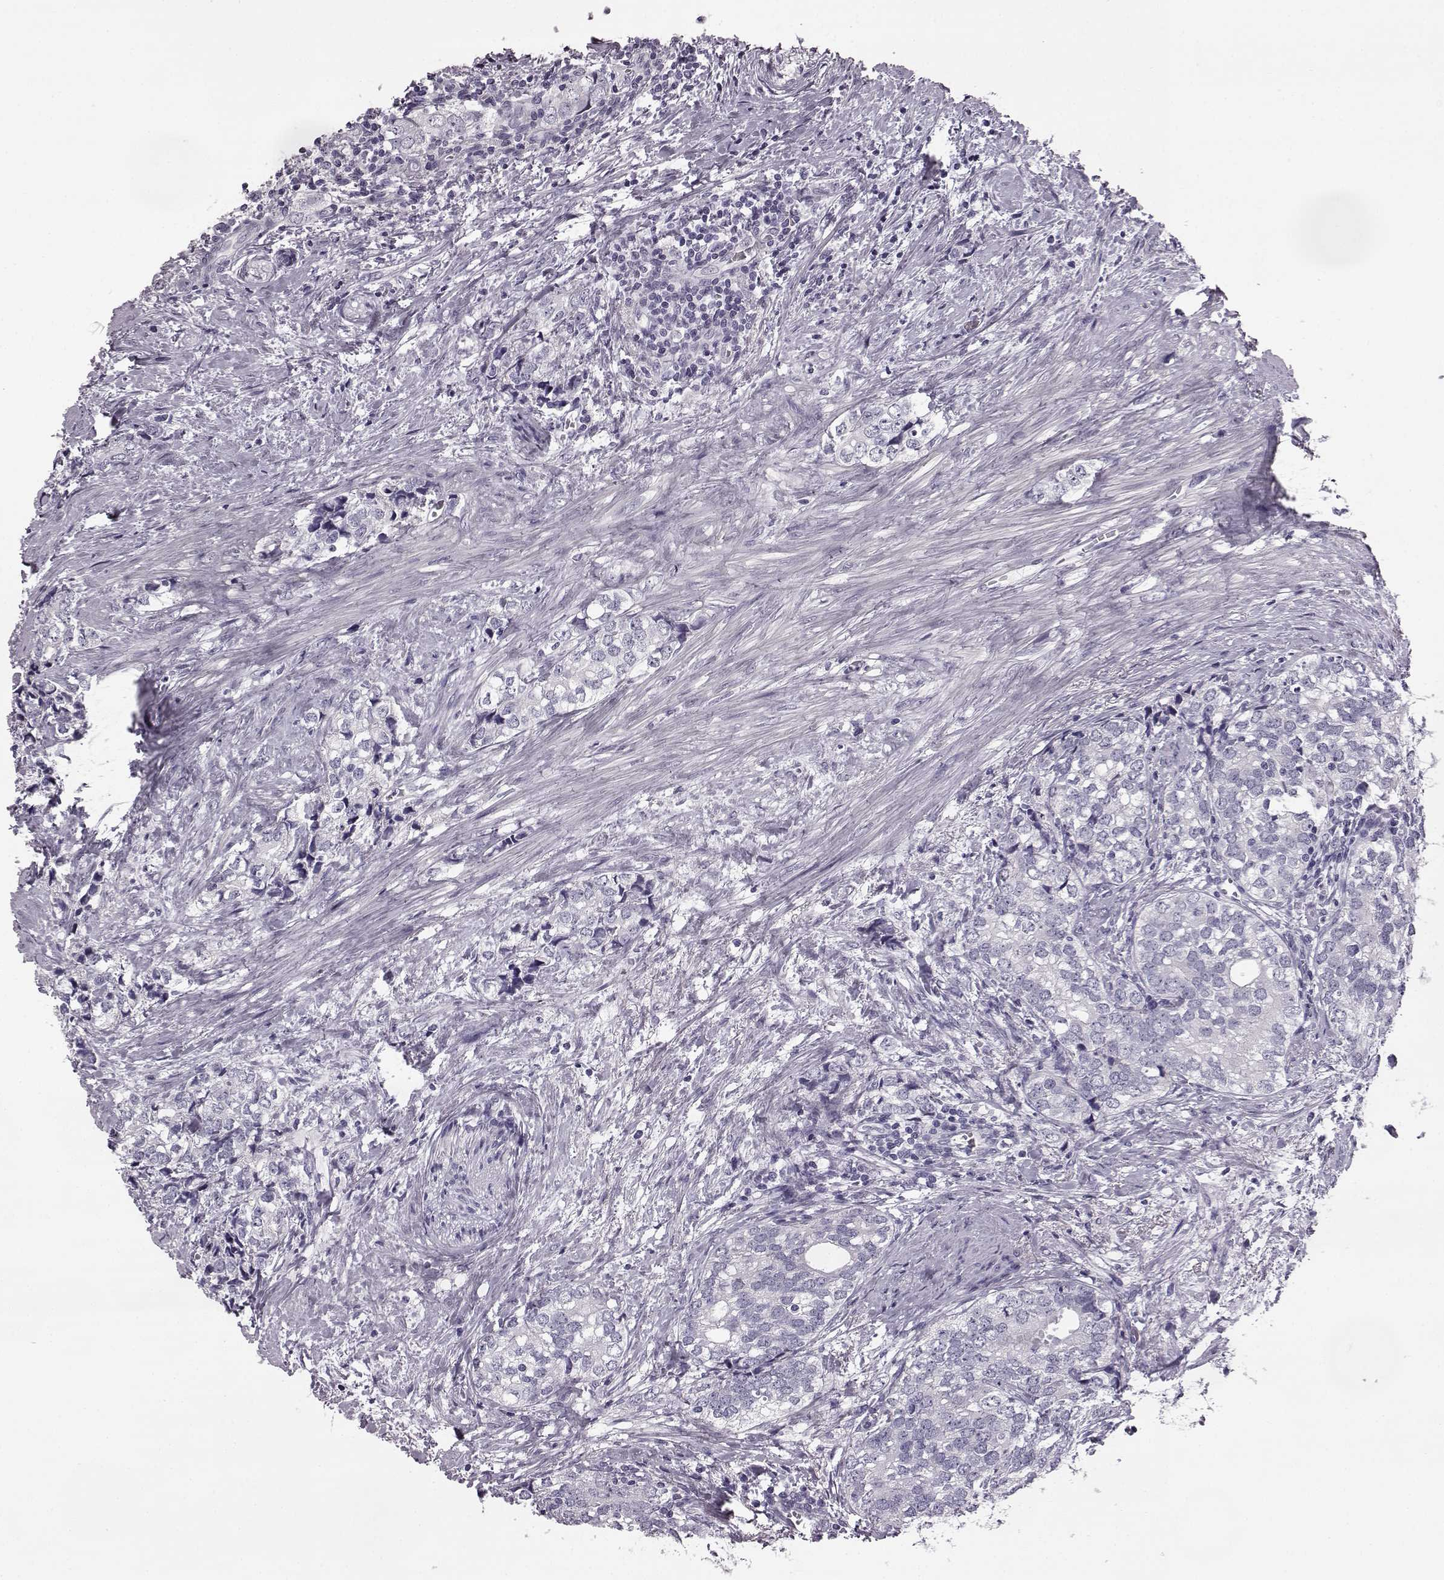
{"staining": {"intensity": "negative", "quantity": "none", "location": "none"}, "tissue": "prostate cancer", "cell_type": "Tumor cells", "image_type": "cancer", "snomed": [{"axis": "morphology", "description": "Adenocarcinoma, NOS"}, {"axis": "topography", "description": "Prostate and seminal vesicle, NOS"}], "caption": "DAB immunohistochemical staining of prostate cancer (adenocarcinoma) displays no significant staining in tumor cells.", "gene": "ODAD4", "patient": {"sex": "male", "age": 63}}